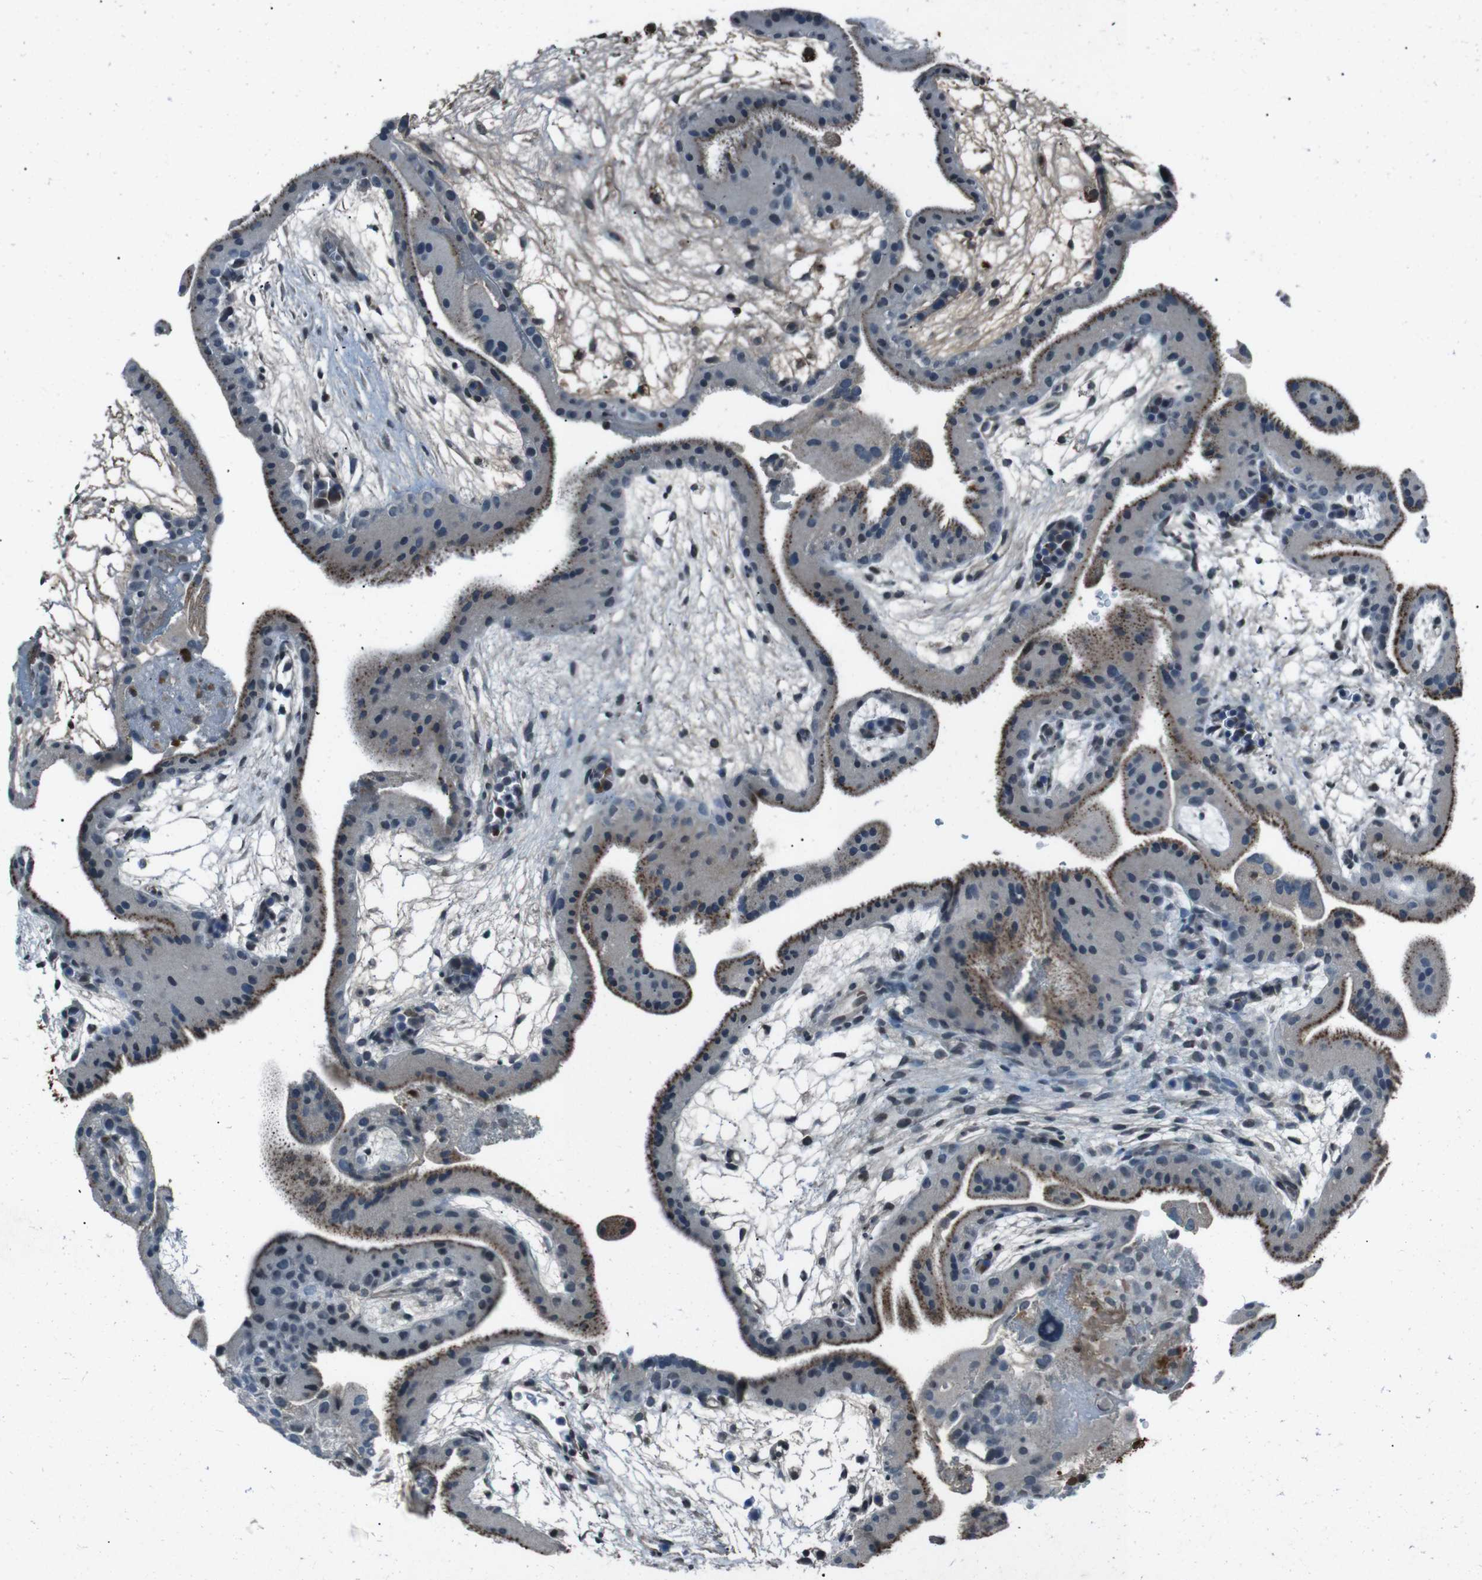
{"staining": {"intensity": "weak", "quantity": "25%-75%", "location": "cytoplasmic/membranous"}, "tissue": "placenta", "cell_type": "Decidual cells", "image_type": "normal", "snomed": [{"axis": "morphology", "description": "Normal tissue, NOS"}, {"axis": "topography", "description": "Placenta"}], "caption": "DAB (3,3'-diaminobenzidine) immunohistochemical staining of benign placenta demonstrates weak cytoplasmic/membranous protein positivity in approximately 25%-75% of decidual cells. Ihc stains the protein of interest in brown and the nuclei are stained blue.", "gene": "UGT1A6", "patient": {"sex": "female", "age": 19}}